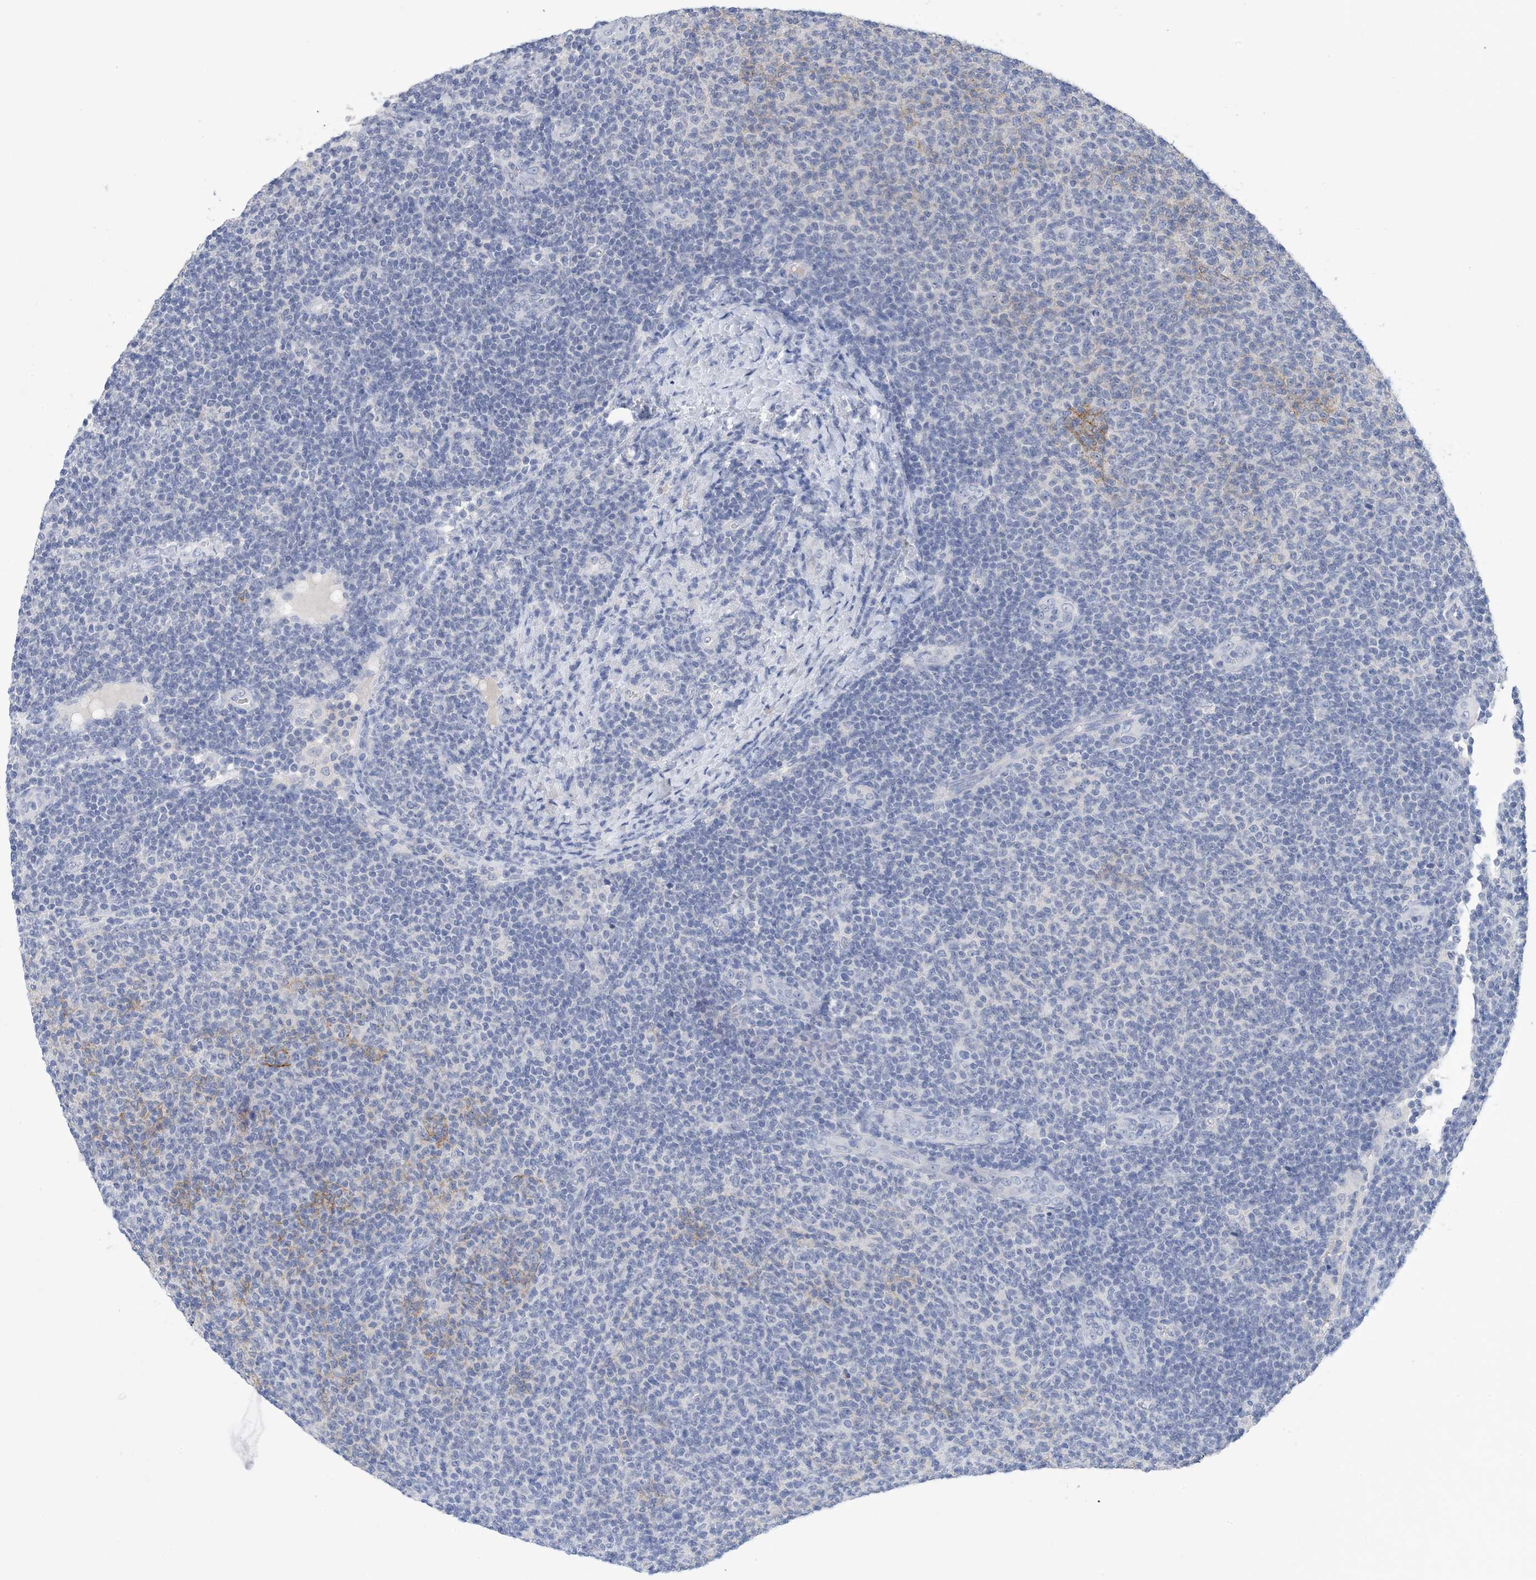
{"staining": {"intensity": "negative", "quantity": "none", "location": "none"}, "tissue": "lymphoma", "cell_type": "Tumor cells", "image_type": "cancer", "snomed": [{"axis": "morphology", "description": "Malignant lymphoma, non-Hodgkin's type, Low grade"}, {"axis": "topography", "description": "Lymph node"}], "caption": "Immunohistochemical staining of lymphoma reveals no significant staining in tumor cells. Nuclei are stained in blue.", "gene": "DSC3", "patient": {"sex": "male", "age": 66}}